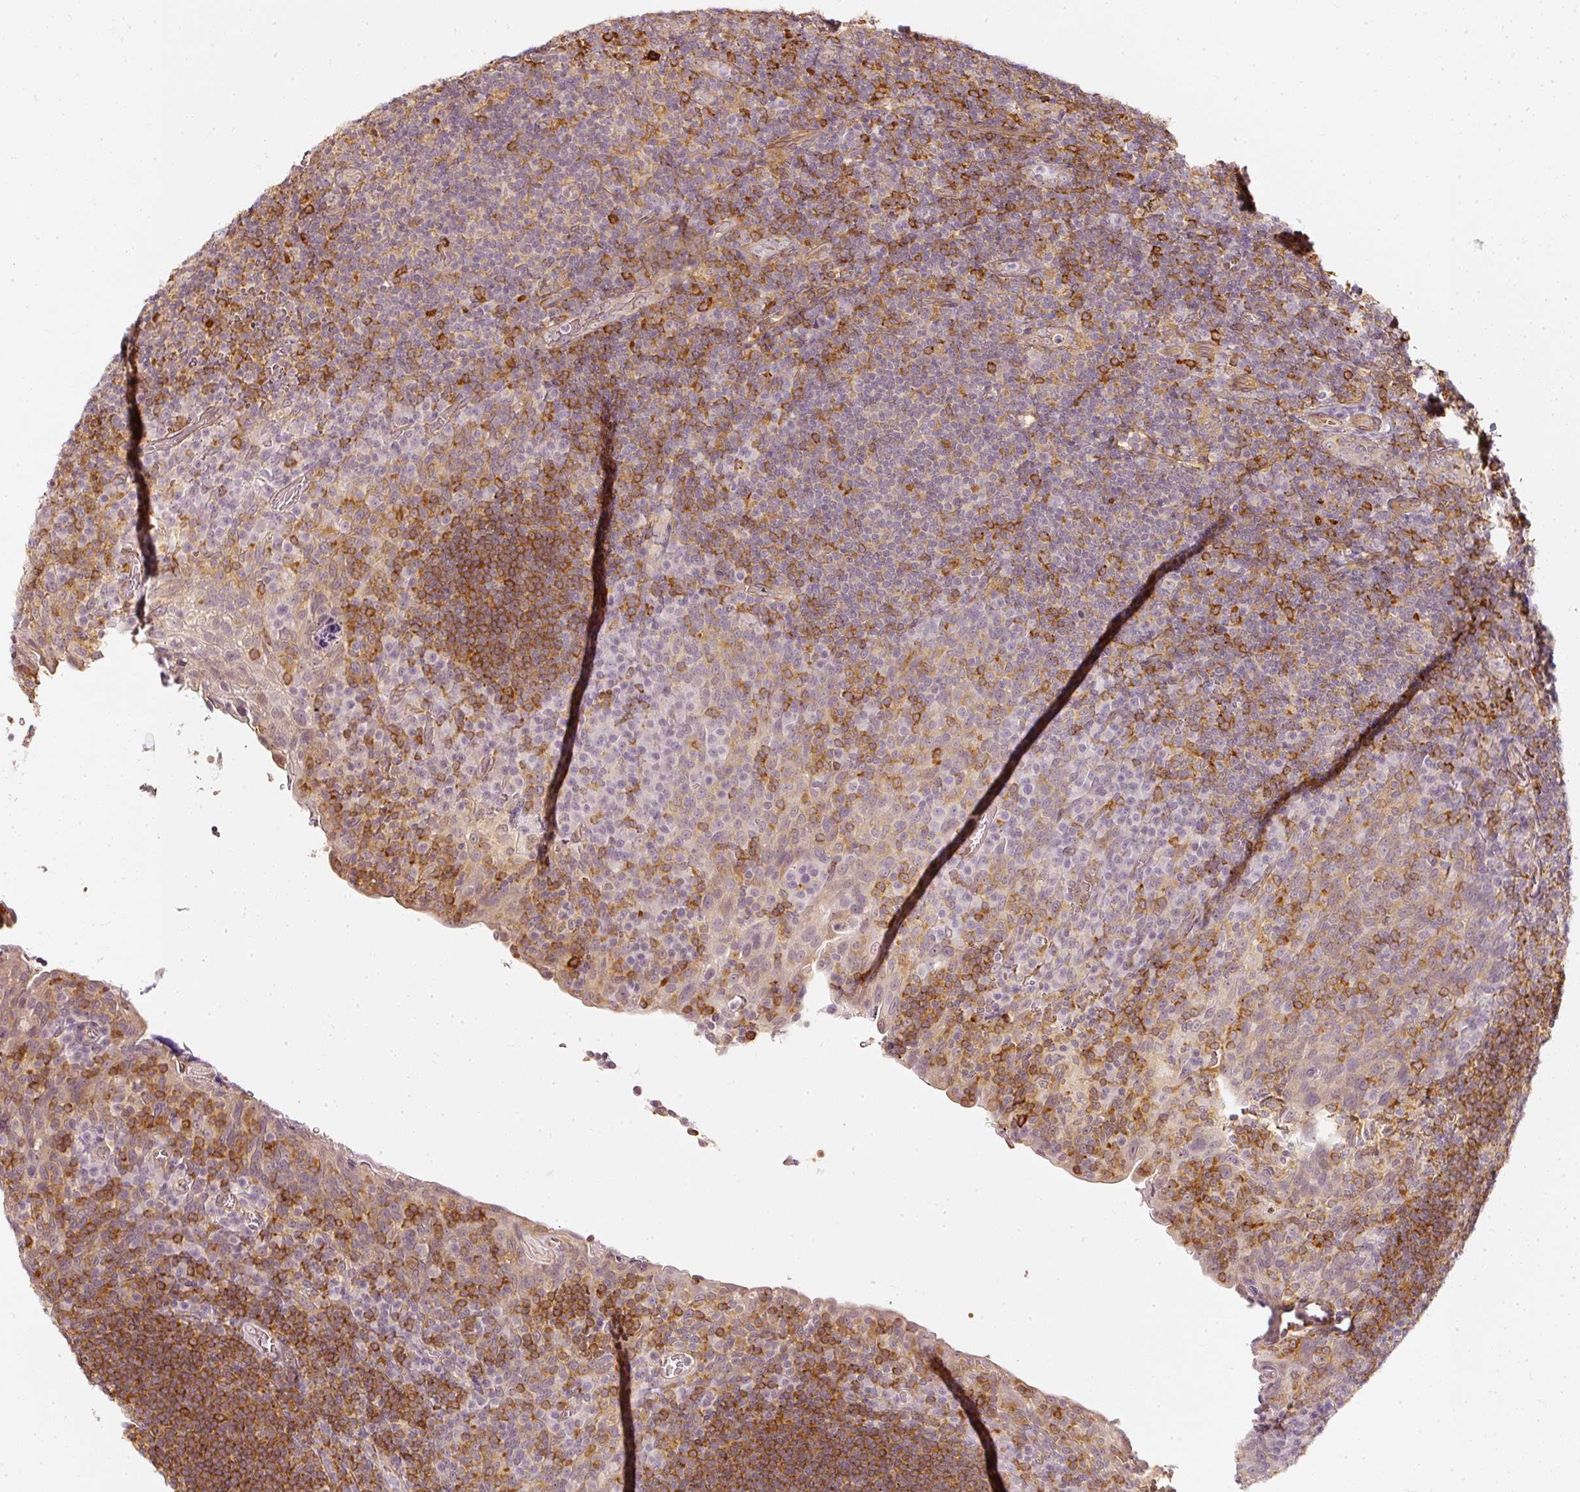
{"staining": {"intensity": "weak", "quantity": "25%-75%", "location": "cytoplasmic/membranous"}, "tissue": "tonsil", "cell_type": "Germinal center cells", "image_type": "normal", "snomed": [{"axis": "morphology", "description": "Normal tissue, NOS"}, {"axis": "topography", "description": "Tonsil"}], "caption": "A micrograph showing weak cytoplasmic/membranous positivity in approximately 25%-75% of germinal center cells in benign tonsil, as visualized by brown immunohistochemical staining.", "gene": "DRD2", "patient": {"sex": "male", "age": 17}}